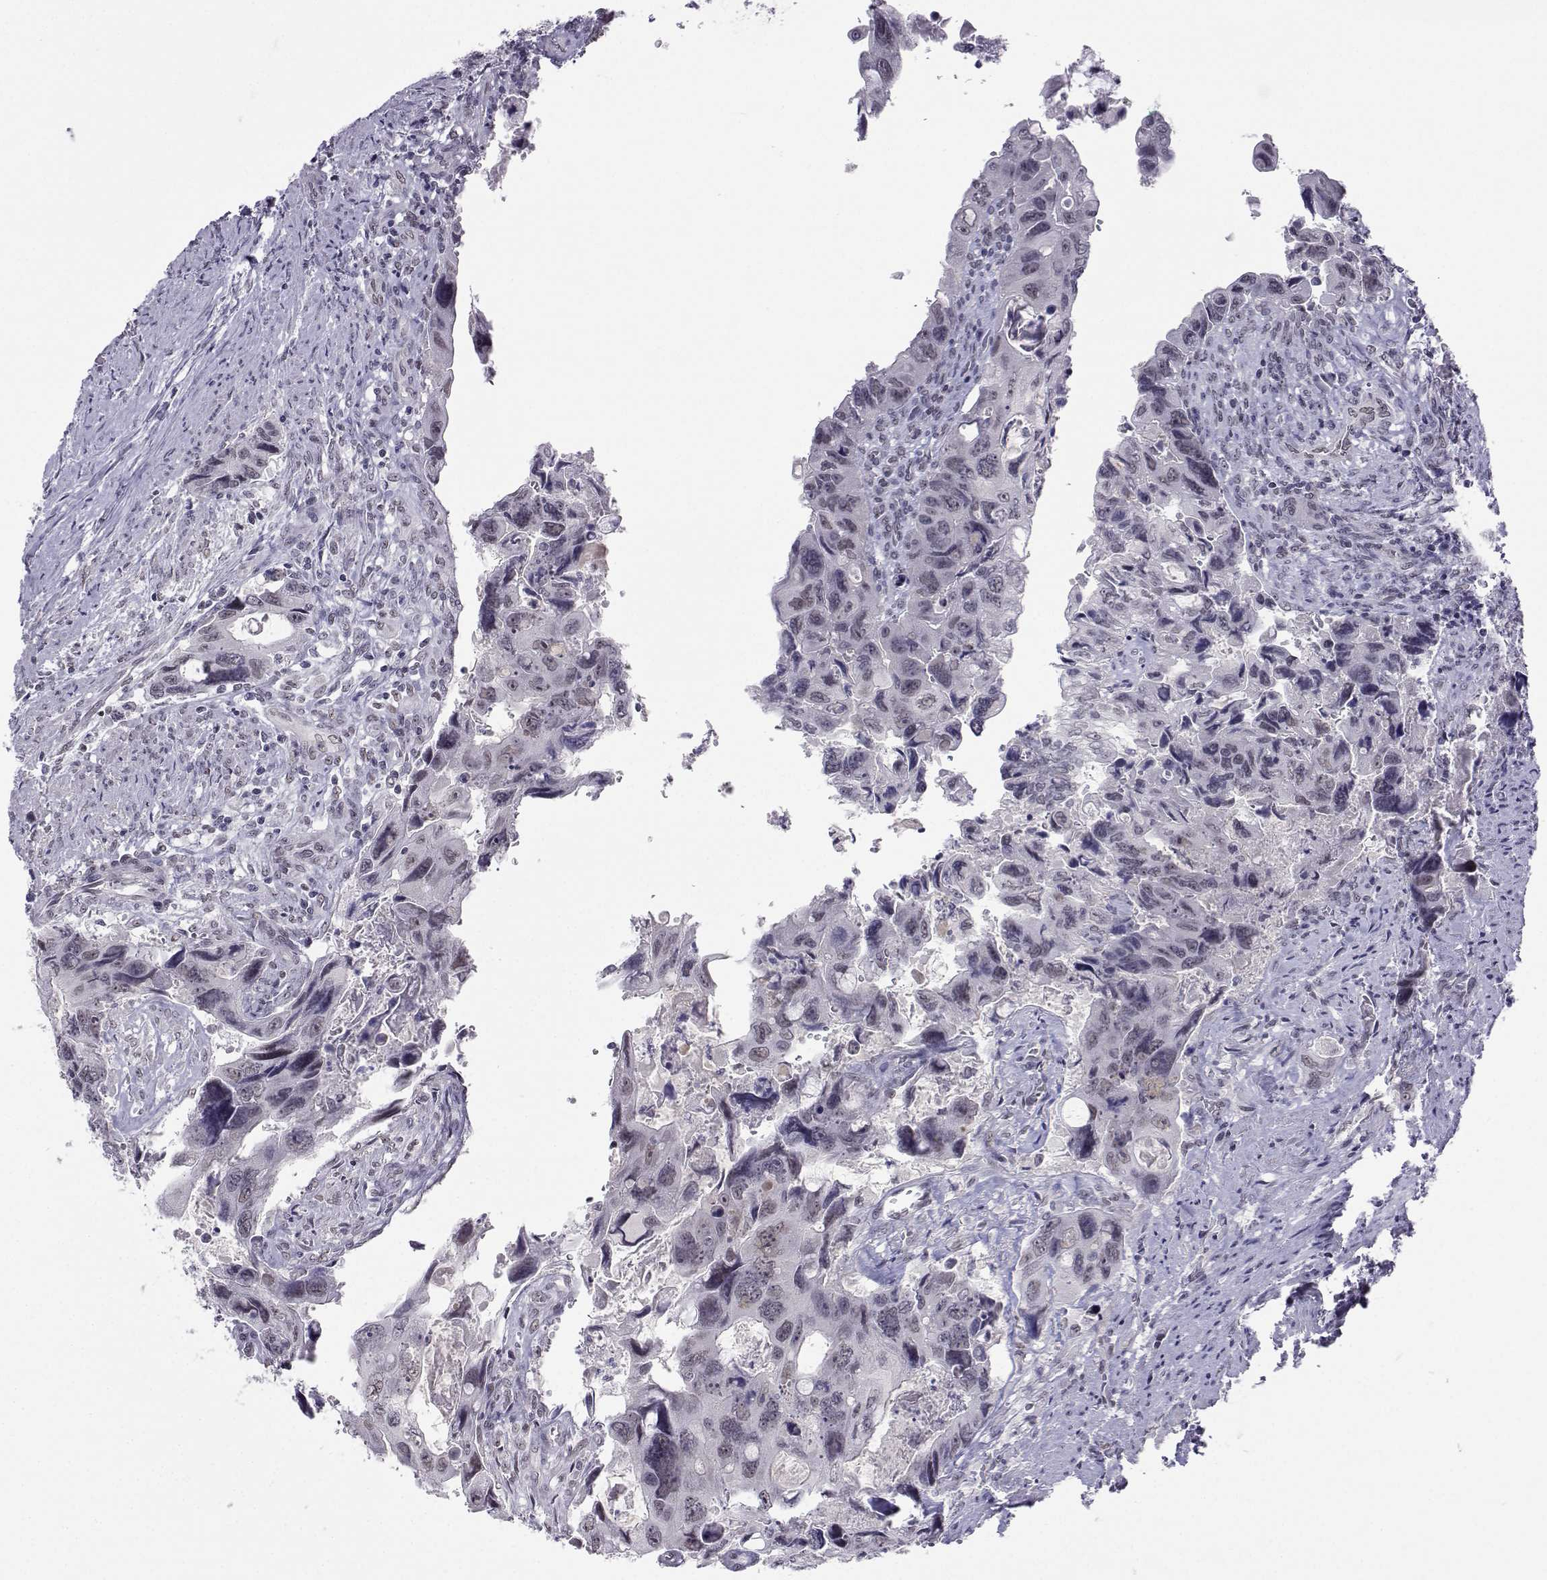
{"staining": {"intensity": "negative", "quantity": "none", "location": "none"}, "tissue": "colorectal cancer", "cell_type": "Tumor cells", "image_type": "cancer", "snomed": [{"axis": "morphology", "description": "Adenocarcinoma, NOS"}, {"axis": "topography", "description": "Rectum"}], "caption": "Colorectal adenocarcinoma stained for a protein using immunohistochemistry demonstrates no staining tumor cells.", "gene": "MED26", "patient": {"sex": "male", "age": 62}}